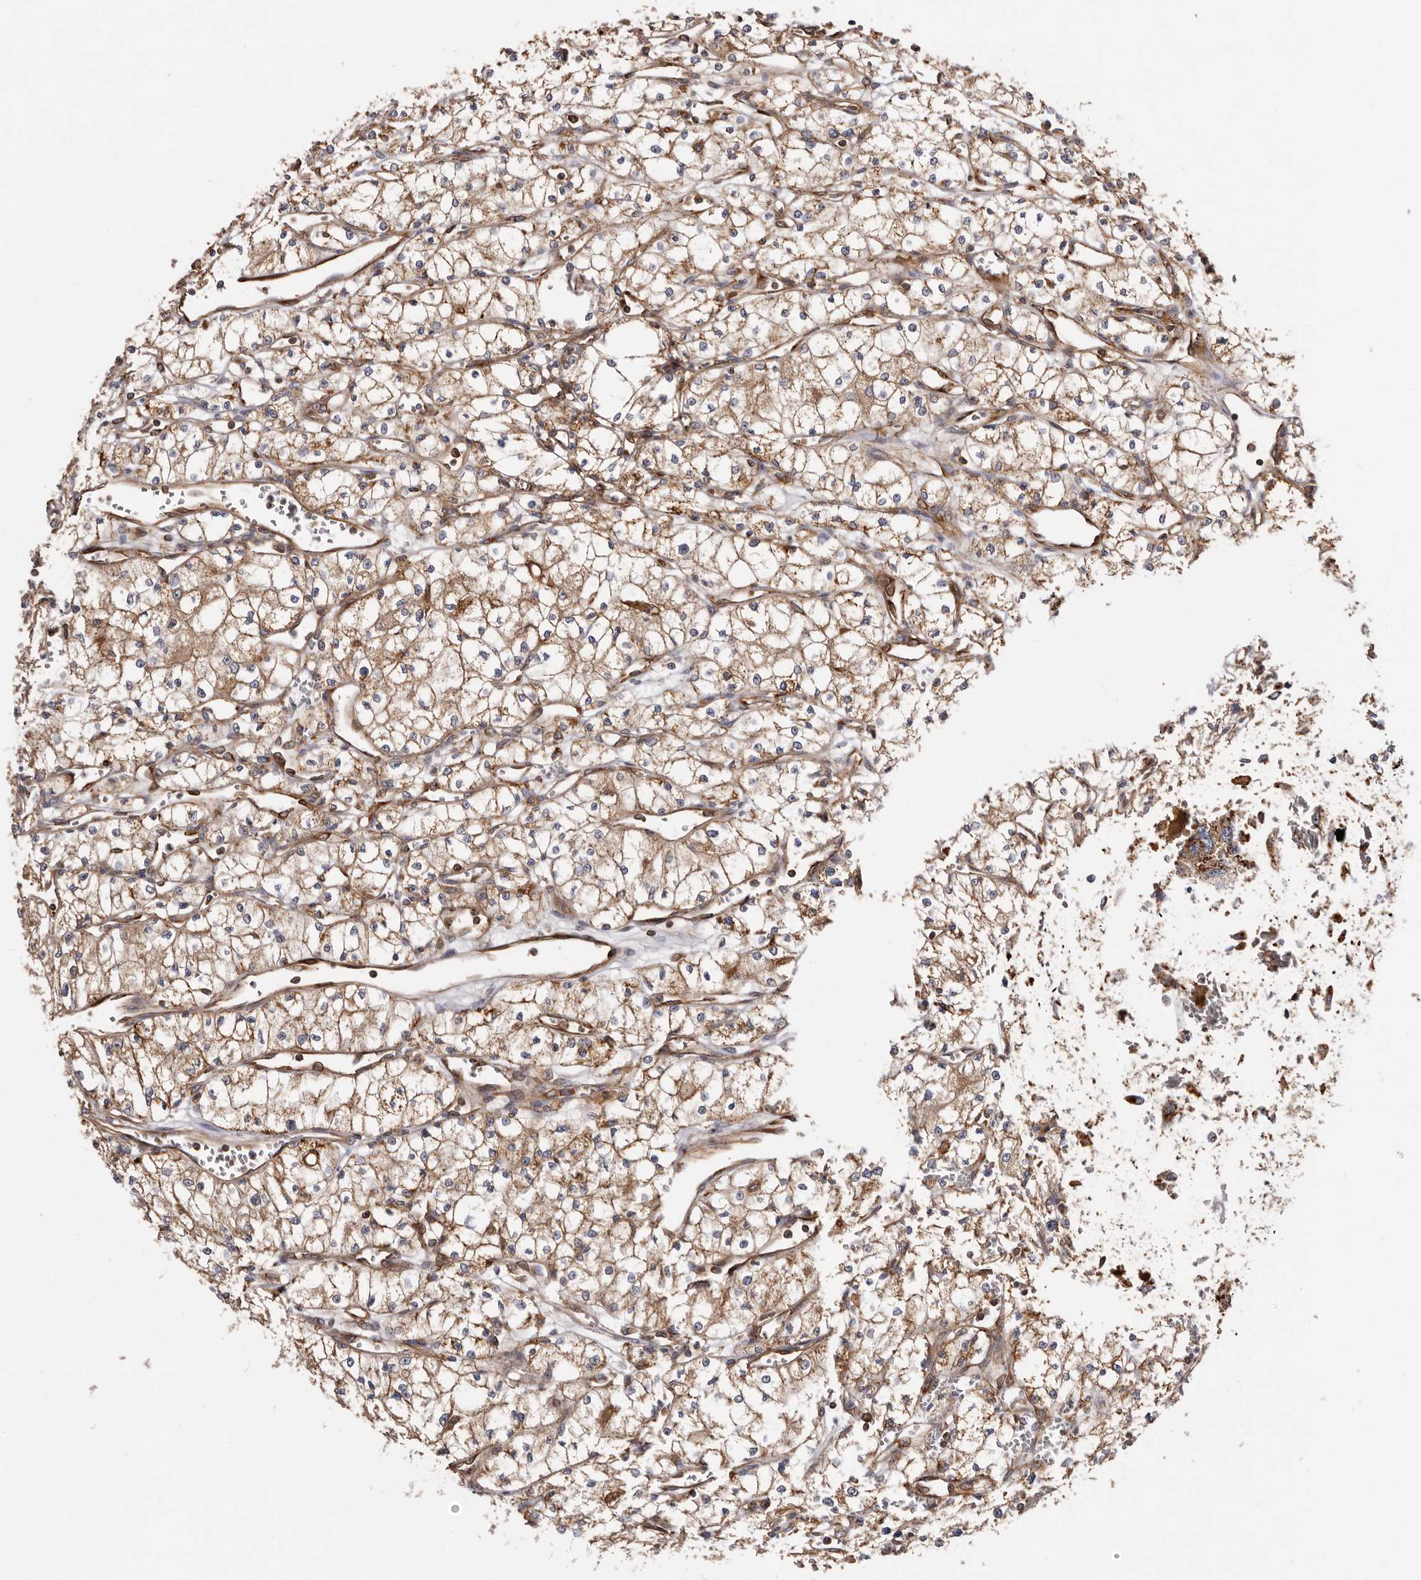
{"staining": {"intensity": "weak", "quantity": ">75%", "location": "cytoplasmic/membranous"}, "tissue": "renal cancer", "cell_type": "Tumor cells", "image_type": "cancer", "snomed": [{"axis": "morphology", "description": "Adenocarcinoma, NOS"}, {"axis": "topography", "description": "Kidney"}], "caption": "This micrograph shows renal cancer stained with immunohistochemistry (IHC) to label a protein in brown. The cytoplasmic/membranous of tumor cells show weak positivity for the protein. Nuclei are counter-stained blue.", "gene": "COQ8B", "patient": {"sex": "male", "age": 59}}